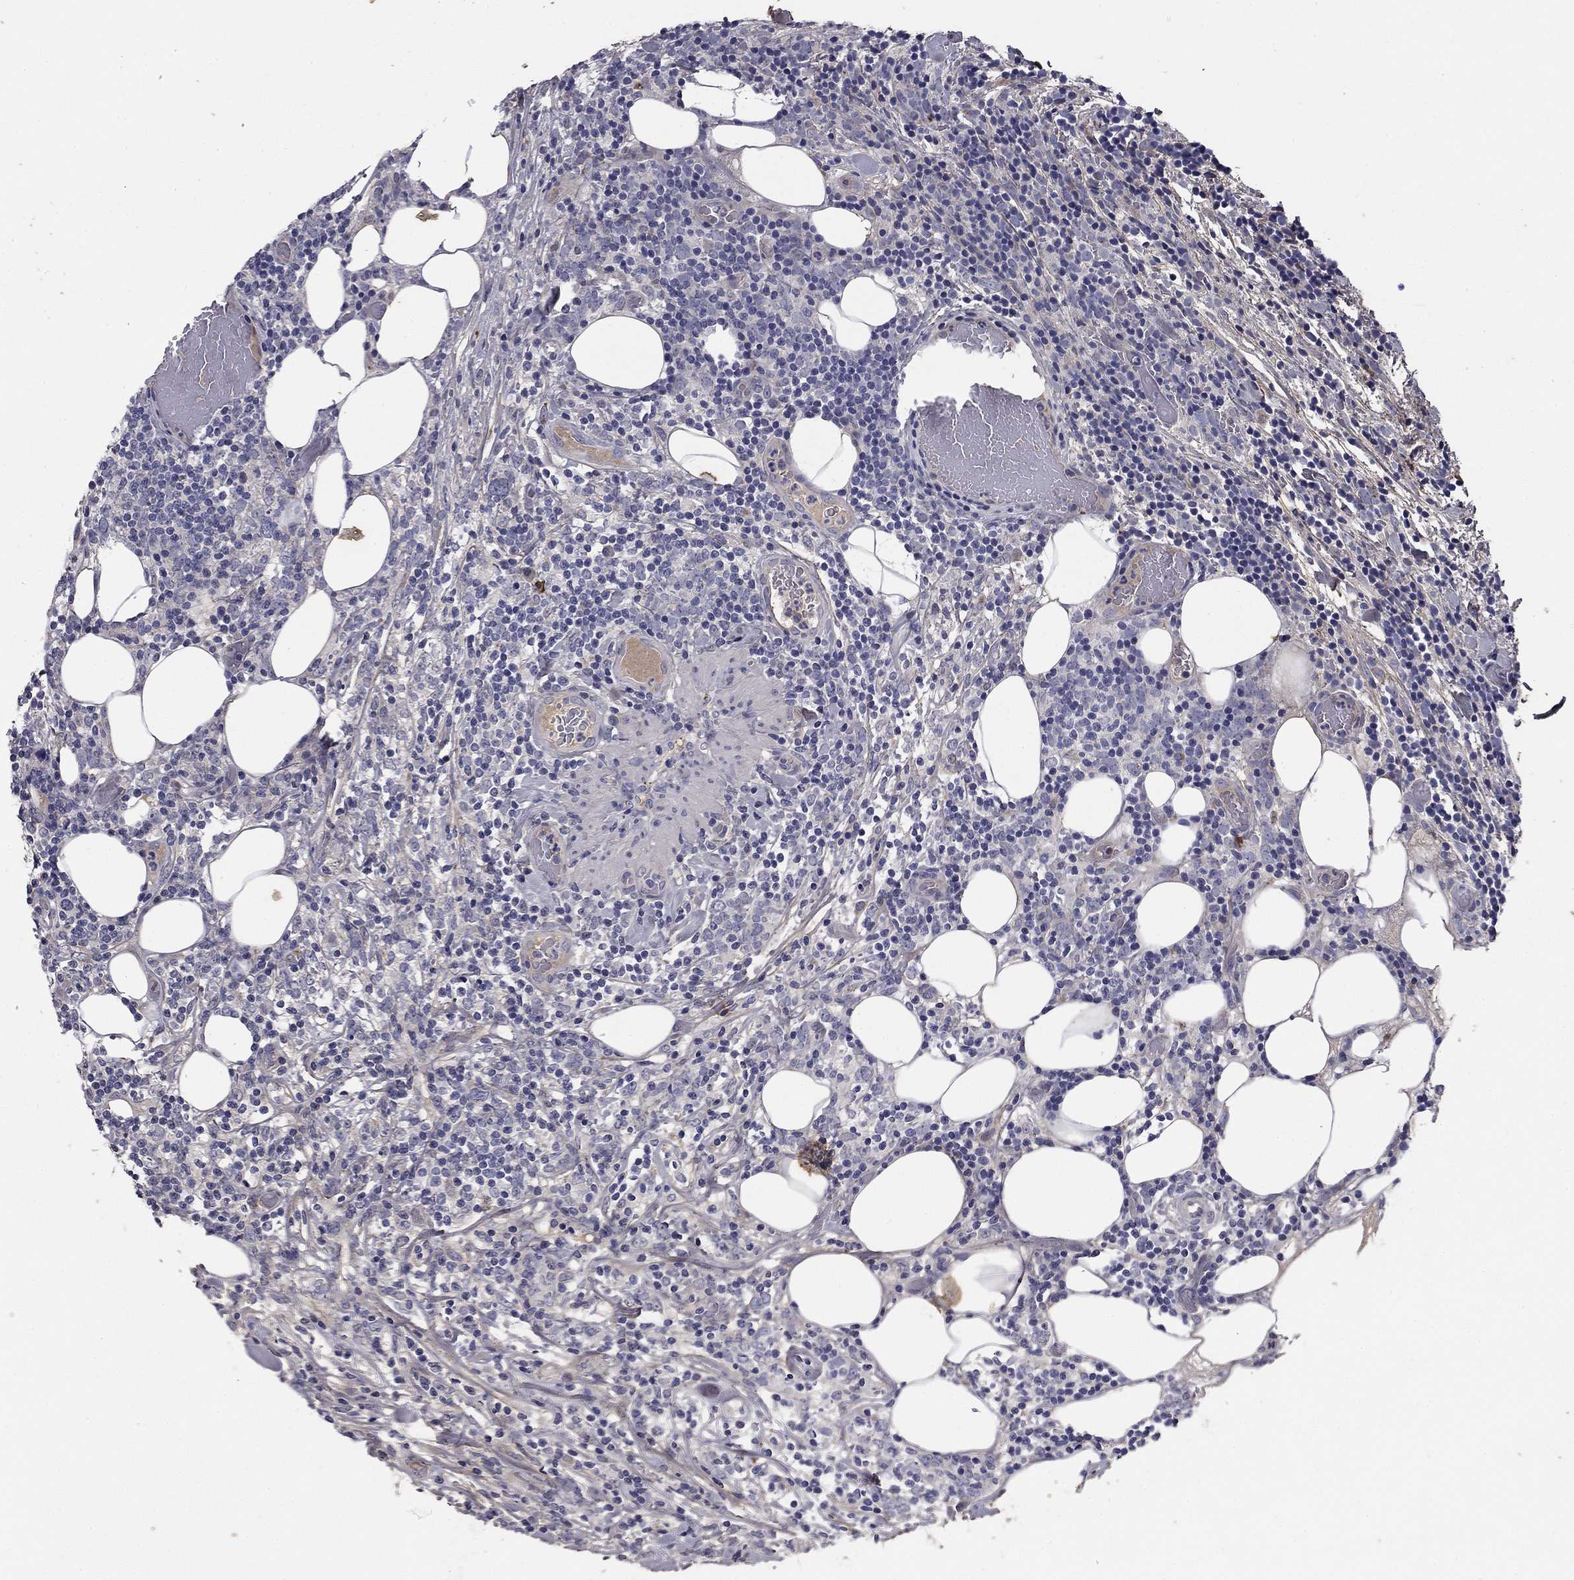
{"staining": {"intensity": "negative", "quantity": "none", "location": "none"}, "tissue": "lymphoma", "cell_type": "Tumor cells", "image_type": "cancer", "snomed": [{"axis": "morphology", "description": "Malignant lymphoma, non-Hodgkin's type, High grade"}, {"axis": "topography", "description": "Lymph node"}], "caption": "This is an immunohistochemistry (IHC) micrograph of human lymphoma. There is no positivity in tumor cells.", "gene": "COL2A1", "patient": {"sex": "female", "age": 84}}